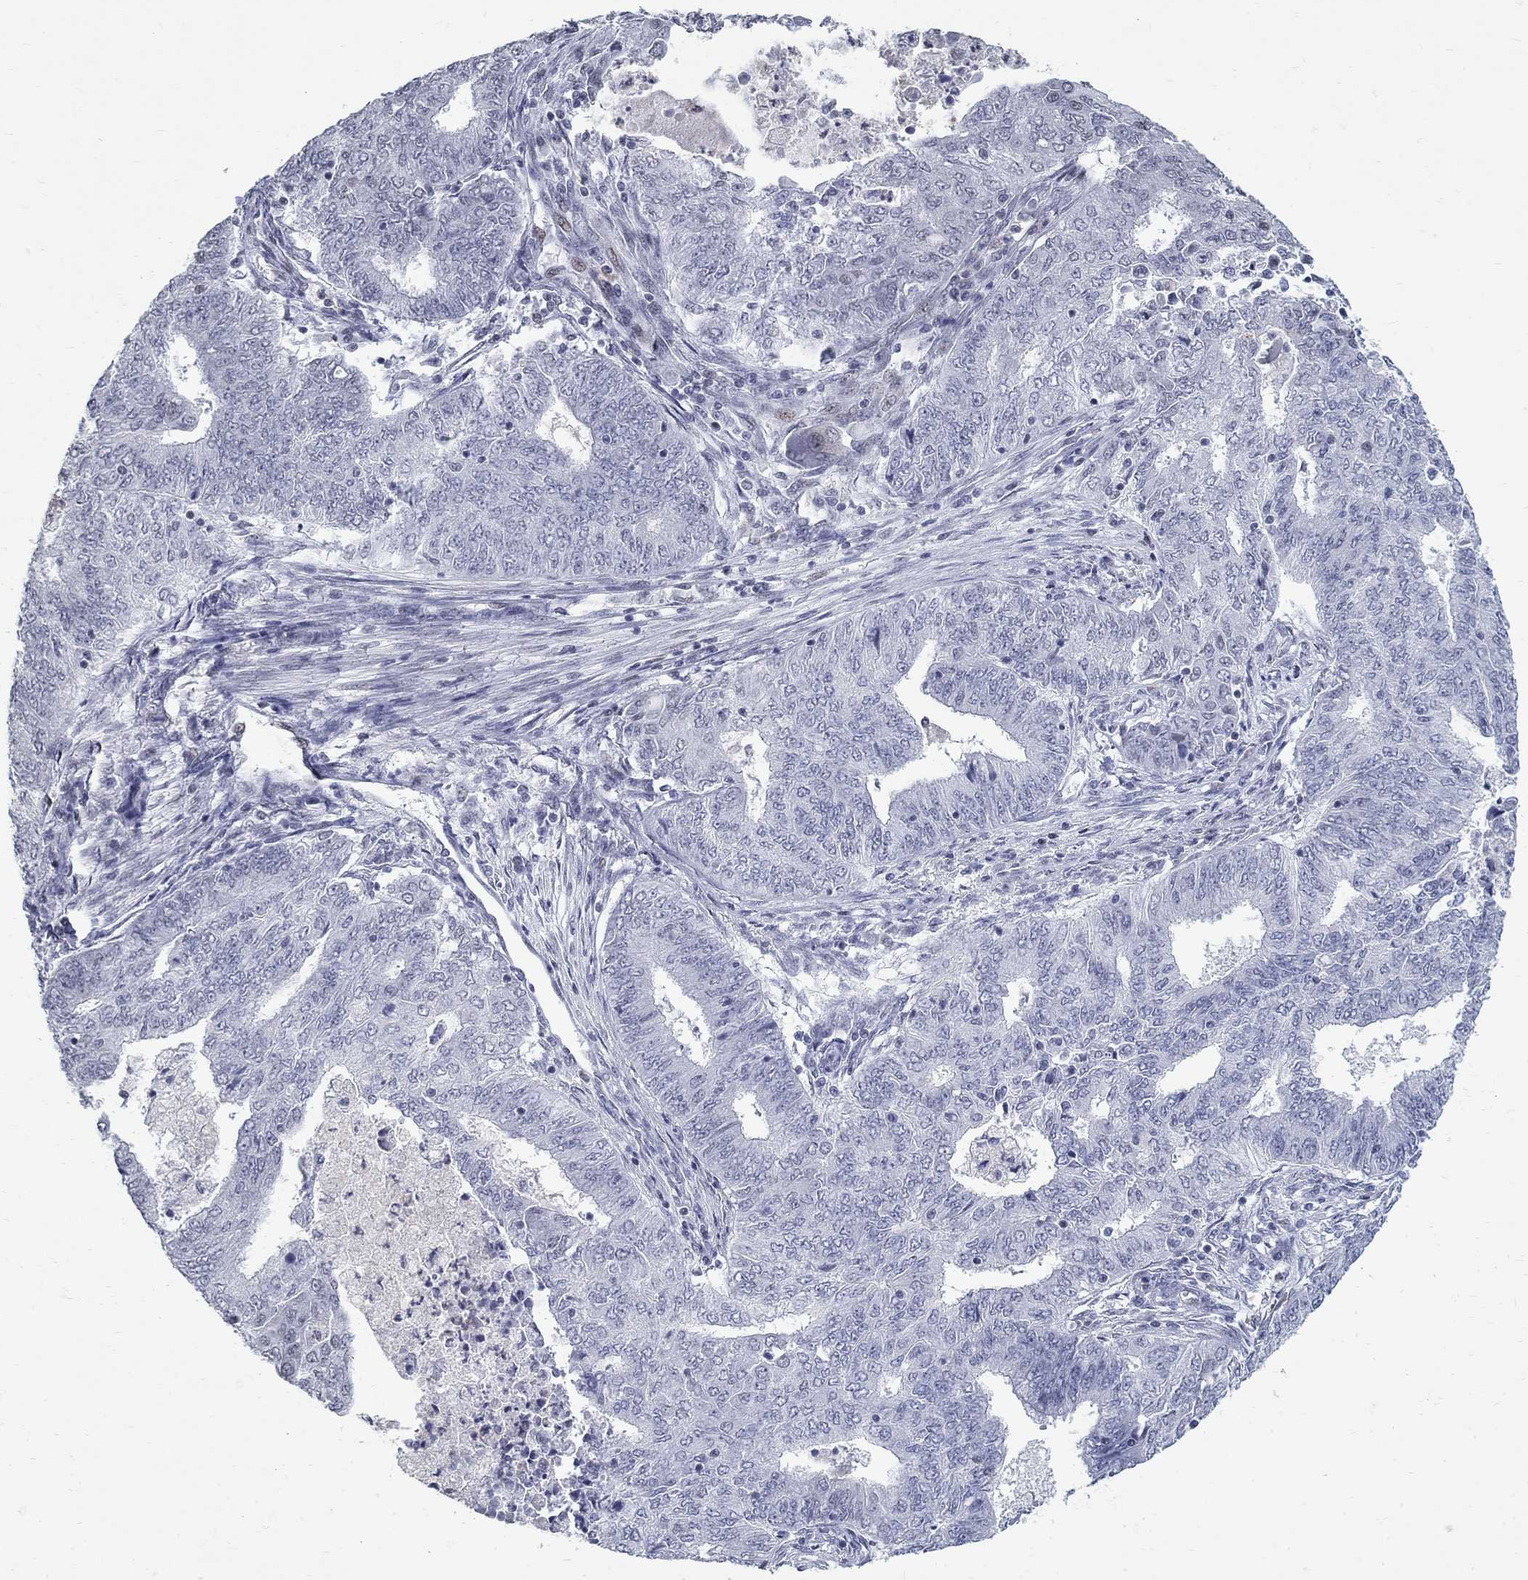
{"staining": {"intensity": "negative", "quantity": "none", "location": "none"}, "tissue": "endometrial cancer", "cell_type": "Tumor cells", "image_type": "cancer", "snomed": [{"axis": "morphology", "description": "Adenocarcinoma, NOS"}, {"axis": "topography", "description": "Endometrium"}], "caption": "This is a micrograph of immunohistochemistry staining of endometrial cancer (adenocarcinoma), which shows no staining in tumor cells.", "gene": "BHLHE22", "patient": {"sex": "female", "age": 62}}